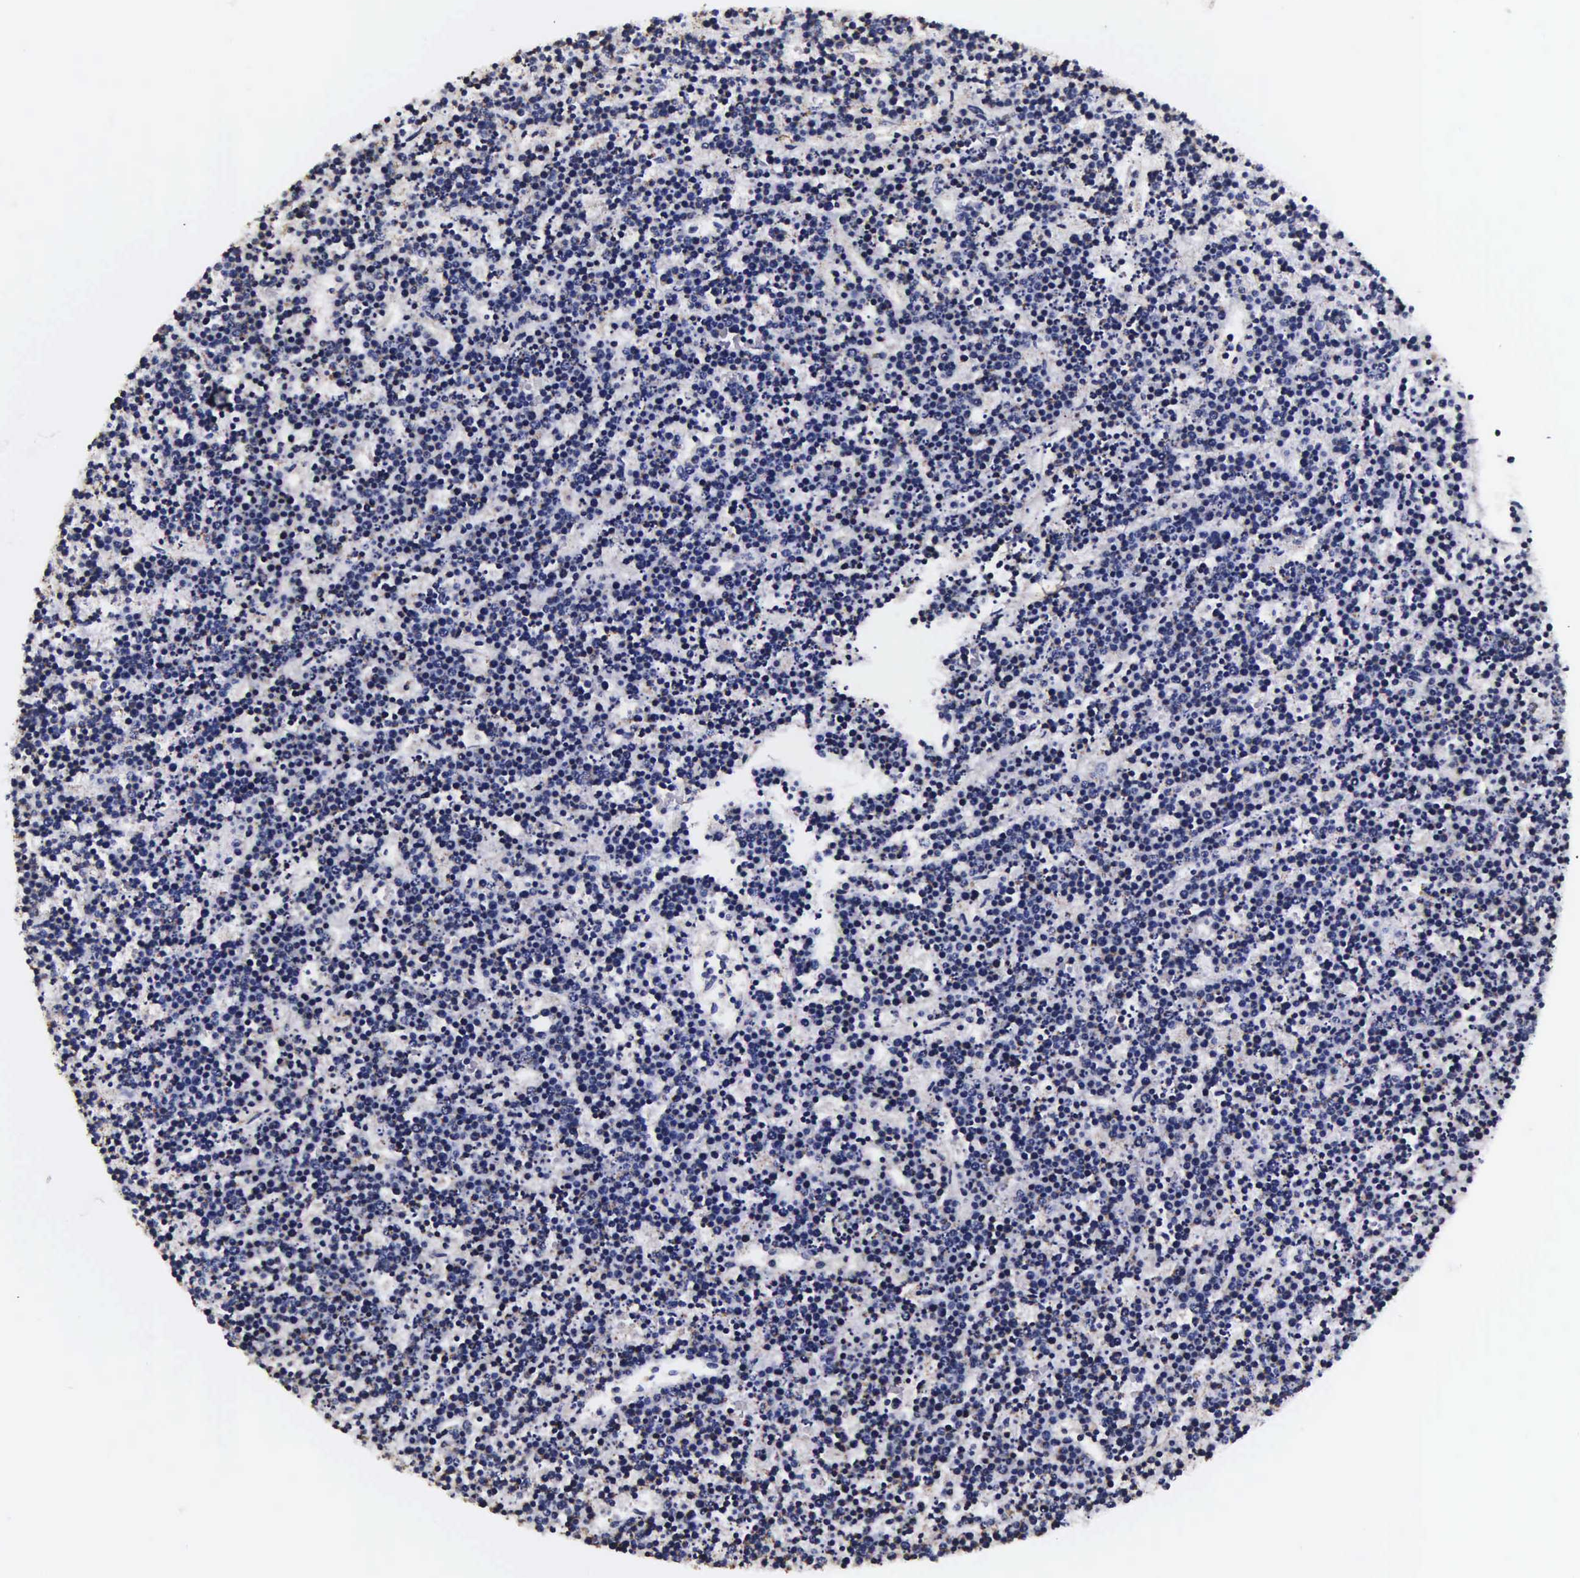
{"staining": {"intensity": "negative", "quantity": "none", "location": "none"}, "tissue": "lymphoma", "cell_type": "Tumor cells", "image_type": "cancer", "snomed": [{"axis": "morphology", "description": "Malignant lymphoma, non-Hodgkin's type, High grade"}, {"axis": "topography", "description": "Ovary"}], "caption": "IHC image of neoplastic tissue: human malignant lymphoma, non-Hodgkin's type (high-grade) stained with DAB (3,3'-diaminobenzidine) displays no significant protein expression in tumor cells.", "gene": "PSMA3", "patient": {"sex": "female", "age": 56}}